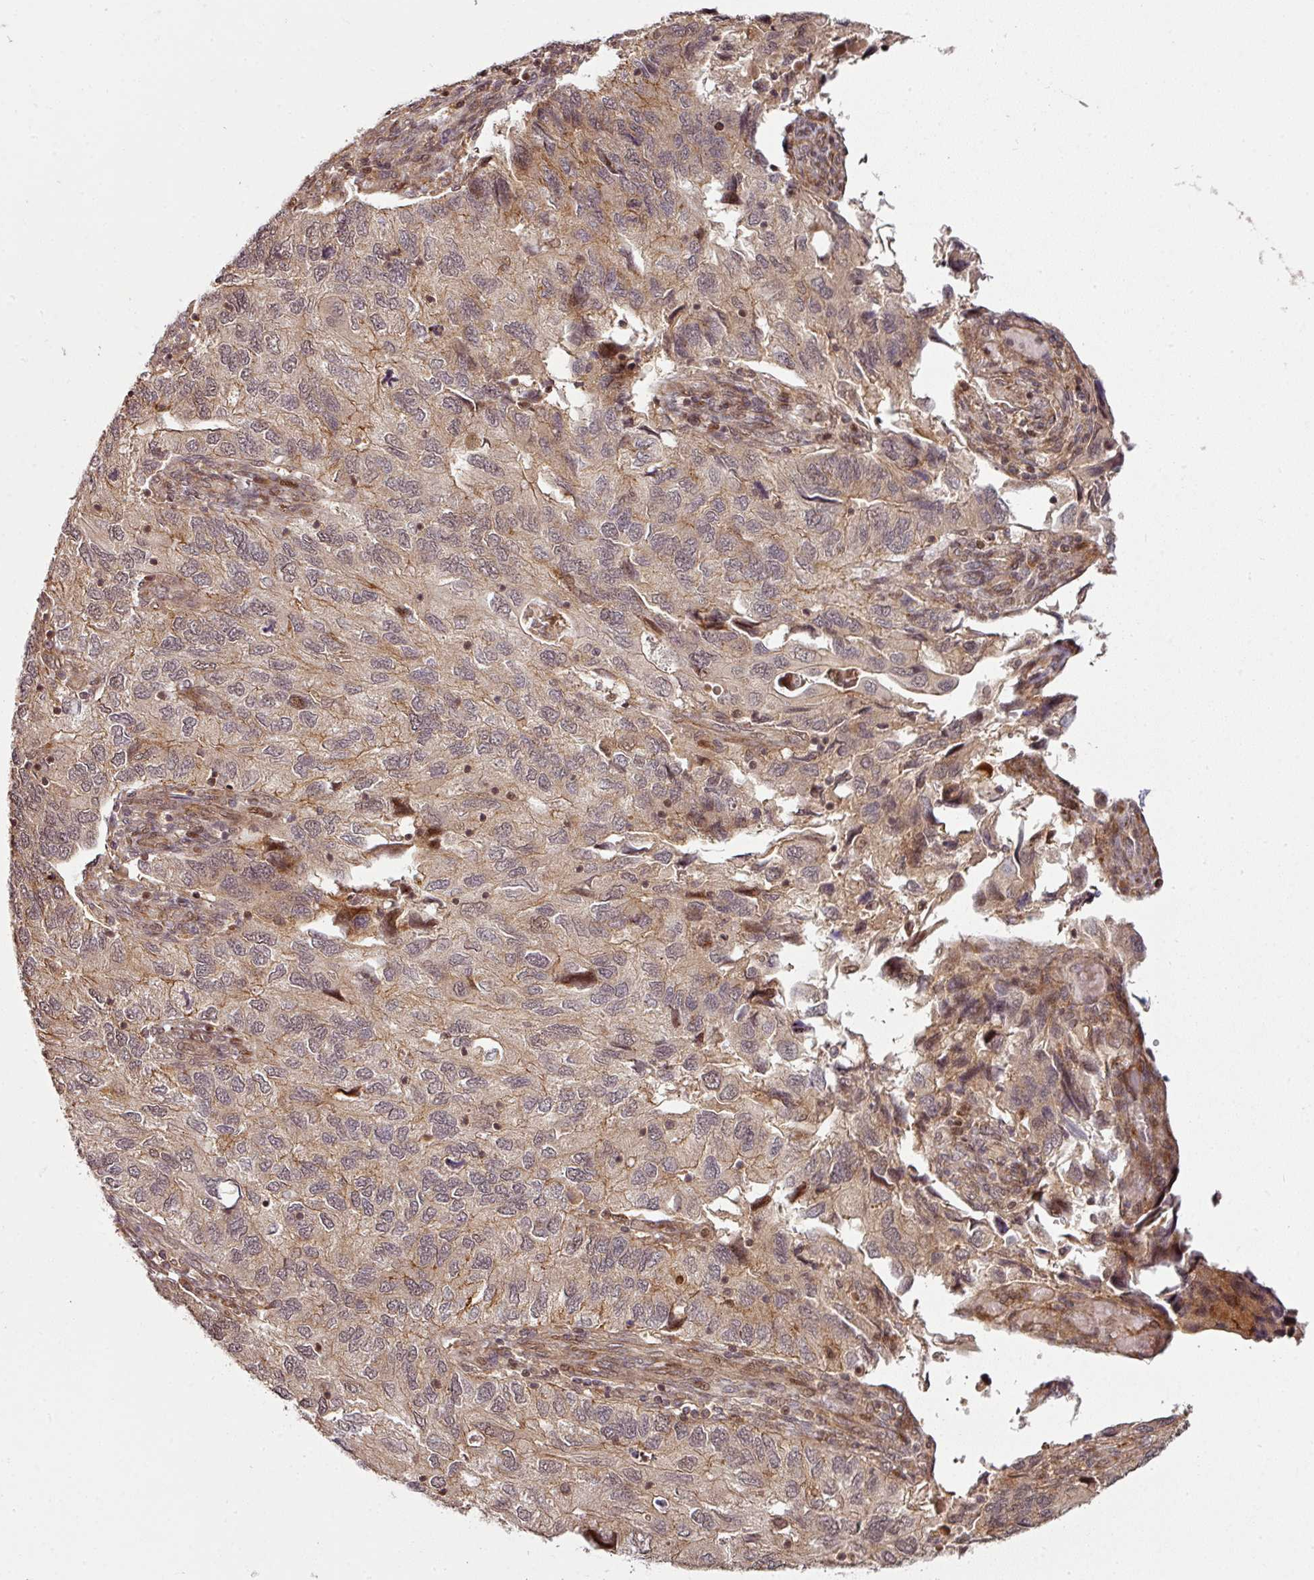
{"staining": {"intensity": "weak", "quantity": ">75%", "location": "cytoplasmic/membranous"}, "tissue": "endometrial cancer", "cell_type": "Tumor cells", "image_type": "cancer", "snomed": [{"axis": "morphology", "description": "Carcinoma, NOS"}, {"axis": "topography", "description": "Uterus"}], "caption": "A low amount of weak cytoplasmic/membranous expression is seen in about >75% of tumor cells in endometrial carcinoma tissue.", "gene": "ATAT1", "patient": {"sex": "female", "age": 76}}